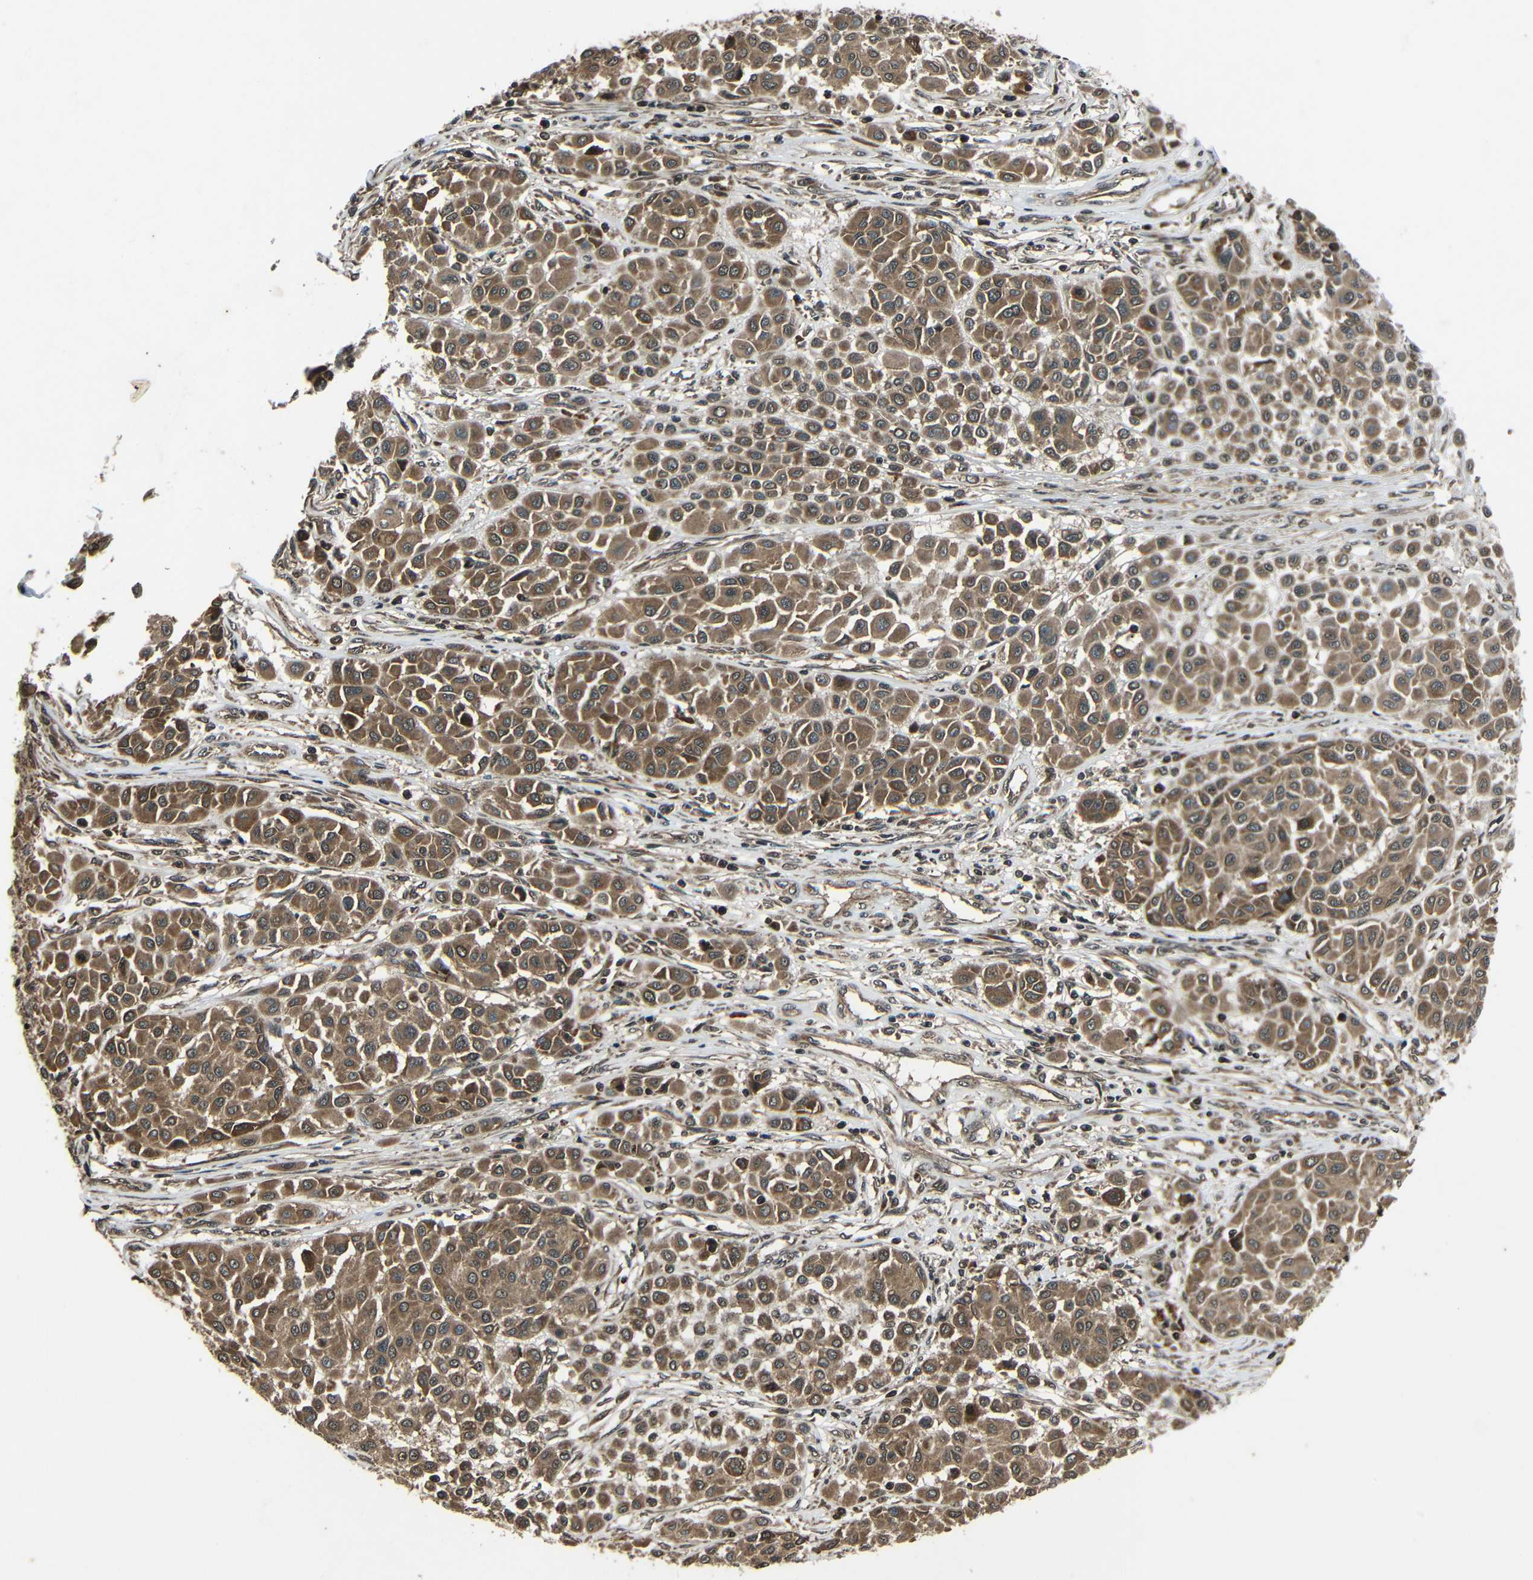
{"staining": {"intensity": "moderate", "quantity": ">75%", "location": "cytoplasmic/membranous"}, "tissue": "melanoma", "cell_type": "Tumor cells", "image_type": "cancer", "snomed": [{"axis": "morphology", "description": "Malignant melanoma, Metastatic site"}, {"axis": "topography", "description": "Soft tissue"}], "caption": "A brown stain highlights moderate cytoplasmic/membranous positivity of a protein in malignant melanoma (metastatic site) tumor cells.", "gene": "PLK2", "patient": {"sex": "male", "age": 41}}